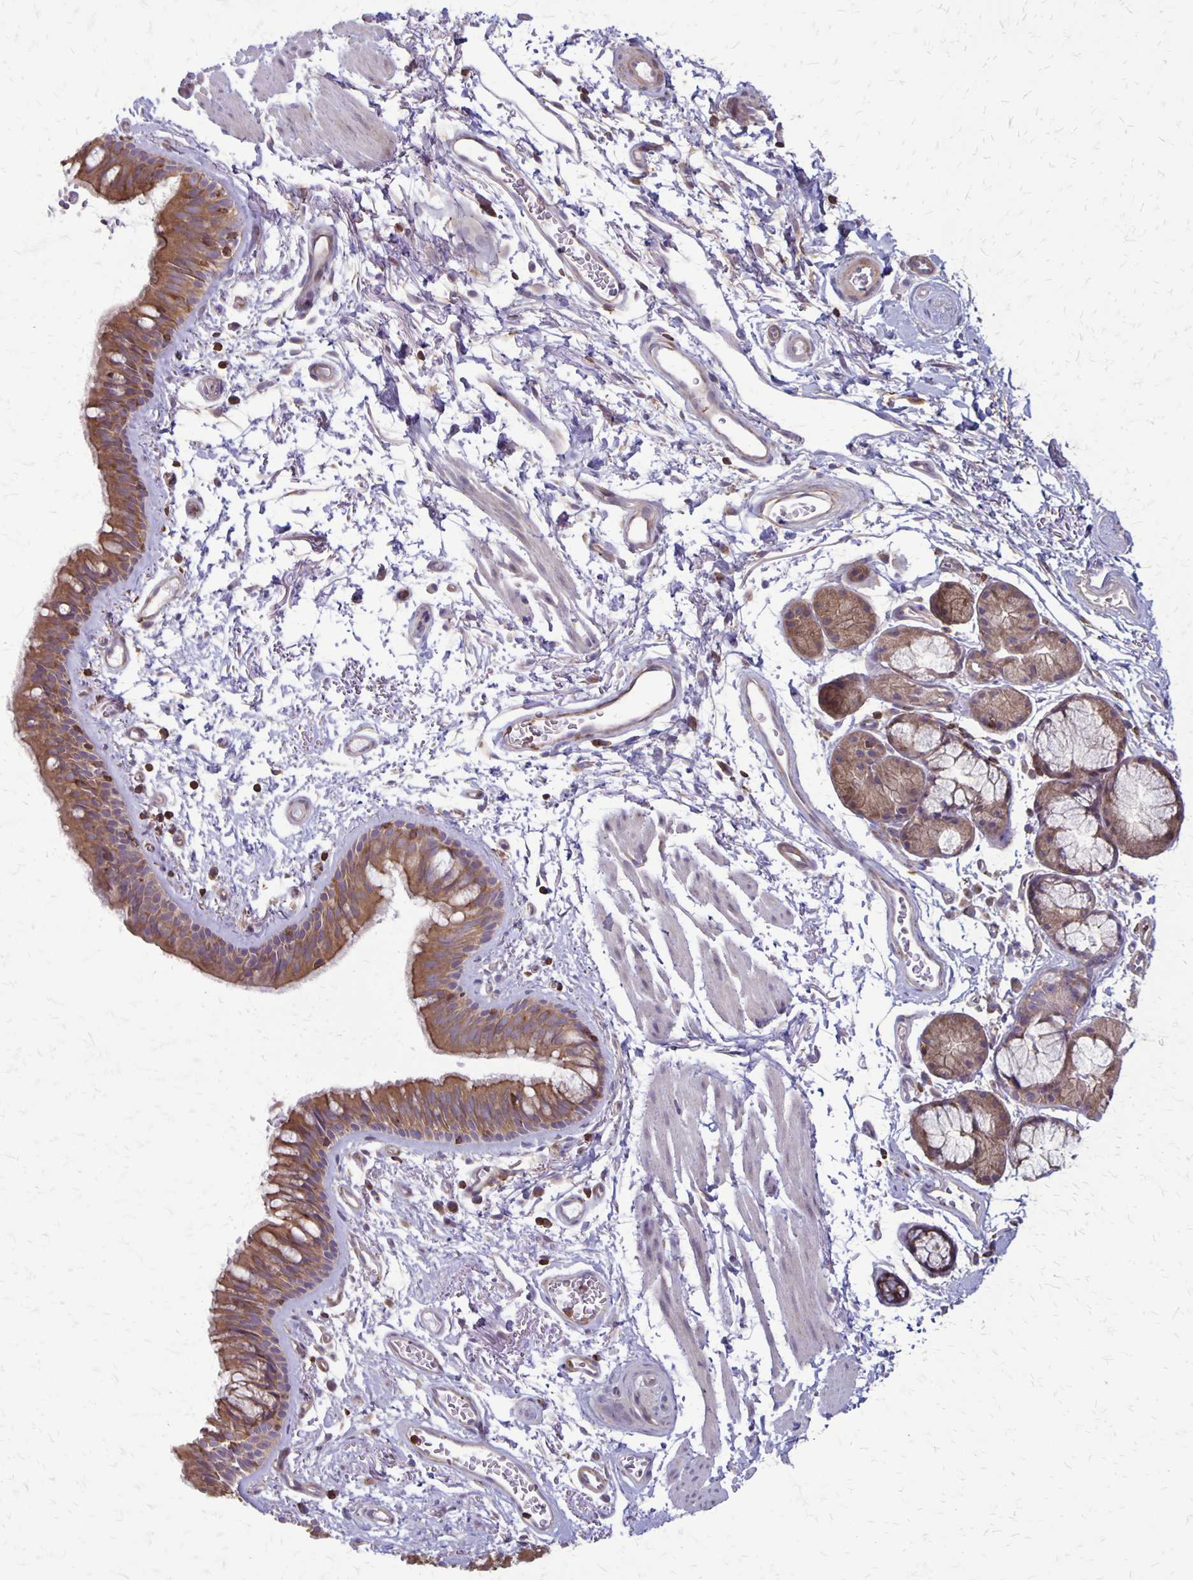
{"staining": {"intensity": "moderate", "quantity": ">75%", "location": "cytoplasmic/membranous"}, "tissue": "bronchus", "cell_type": "Respiratory epithelial cells", "image_type": "normal", "snomed": [{"axis": "morphology", "description": "Normal tissue, NOS"}, {"axis": "topography", "description": "Cartilage tissue"}, {"axis": "topography", "description": "Bronchus"}], "caption": "IHC (DAB (3,3'-diaminobenzidine)) staining of normal bronchus demonstrates moderate cytoplasmic/membranous protein staining in approximately >75% of respiratory epithelial cells.", "gene": "SEPTIN5", "patient": {"sex": "female", "age": 79}}